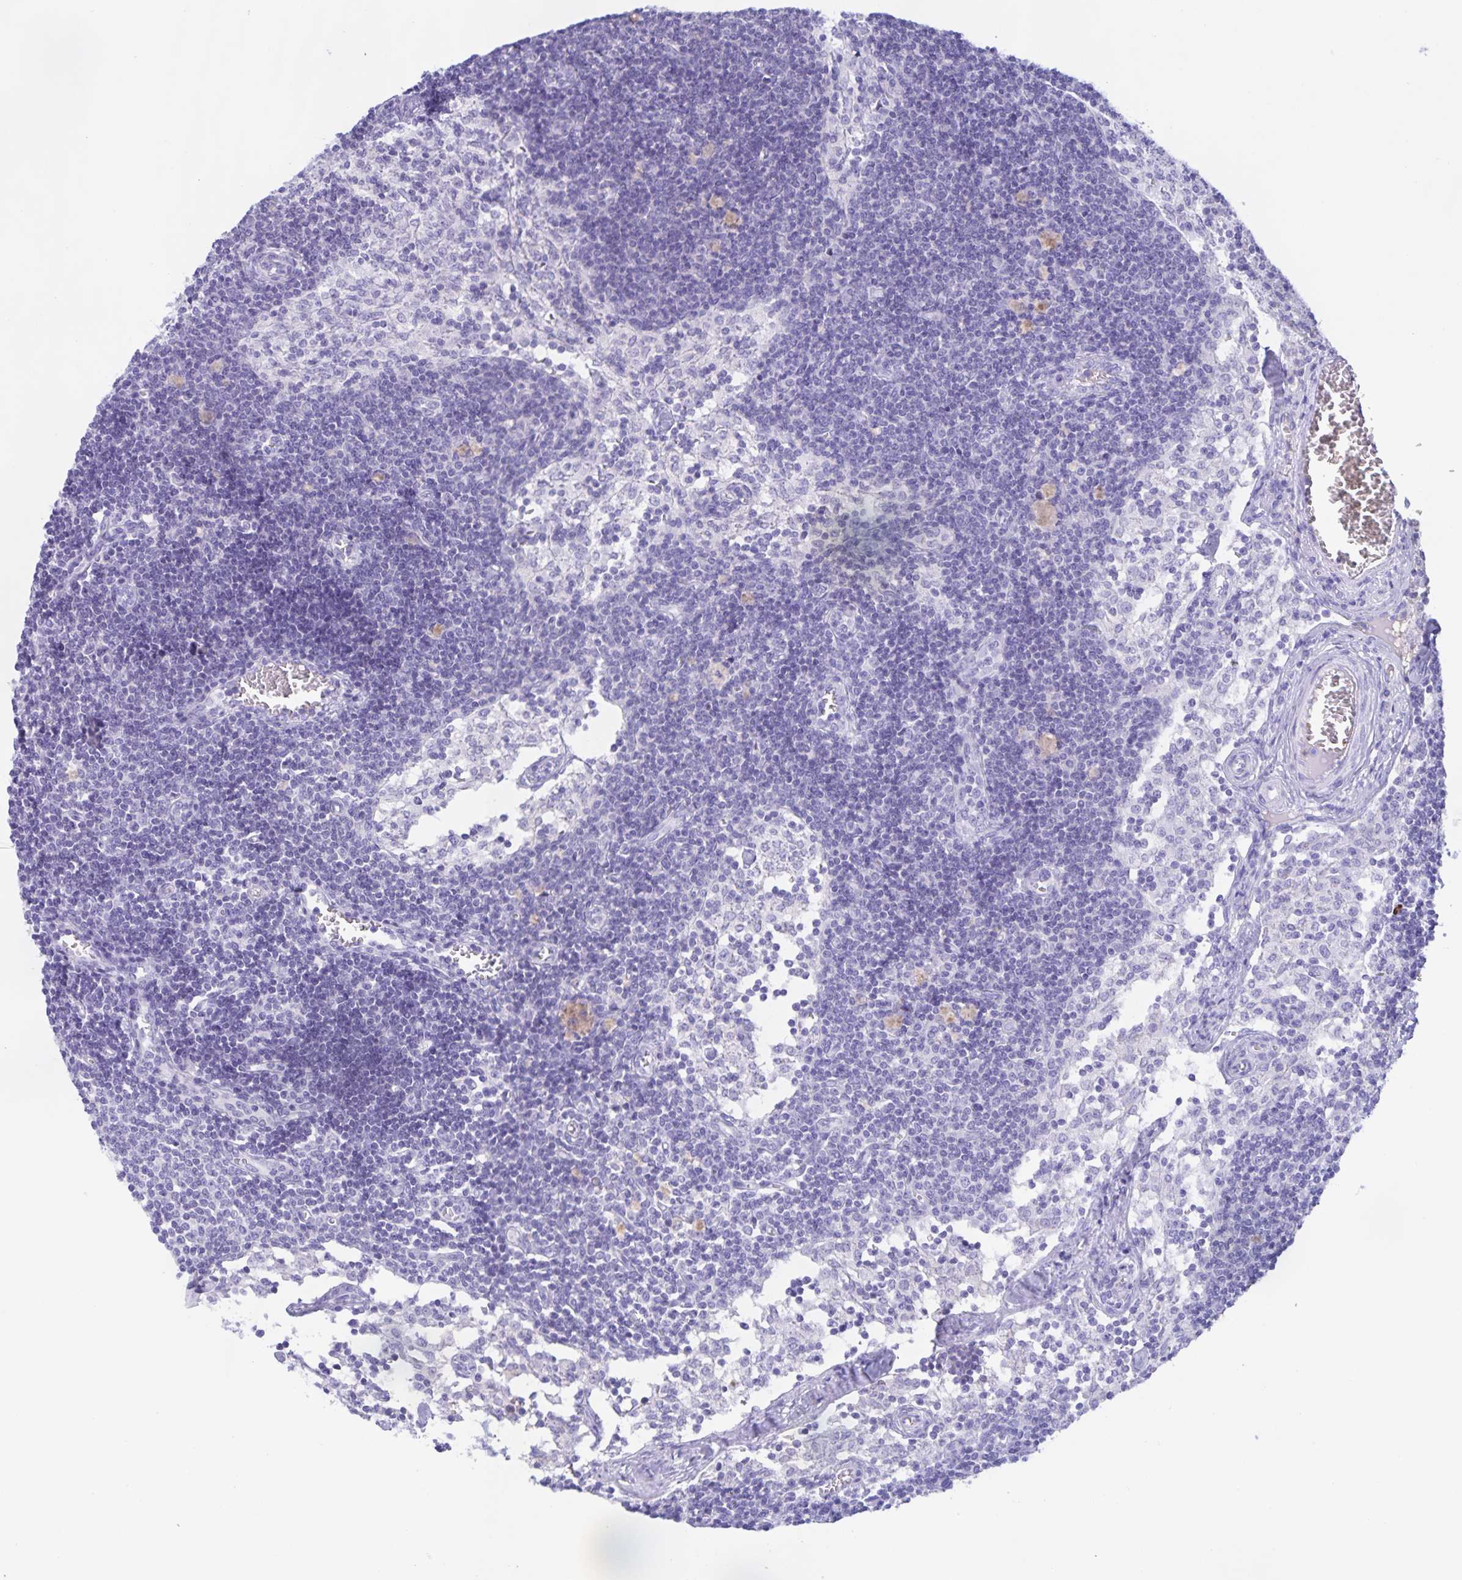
{"staining": {"intensity": "negative", "quantity": "none", "location": "none"}, "tissue": "lymph node", "cell_type": "Non-germinal center cells", "image_type": "normal", "snomed": [{"axis": "morphology", "description": "Normal tissue, NOS"}, {"axis": "topography", "description": "Lymph node"}], "caption": "Human lymph node stained for a protein using immunohistochemistry exhibits no expression in non-germinal center cells.", "gene": "CATSPER4", "patient": {"sex": "female", "age": 31}}